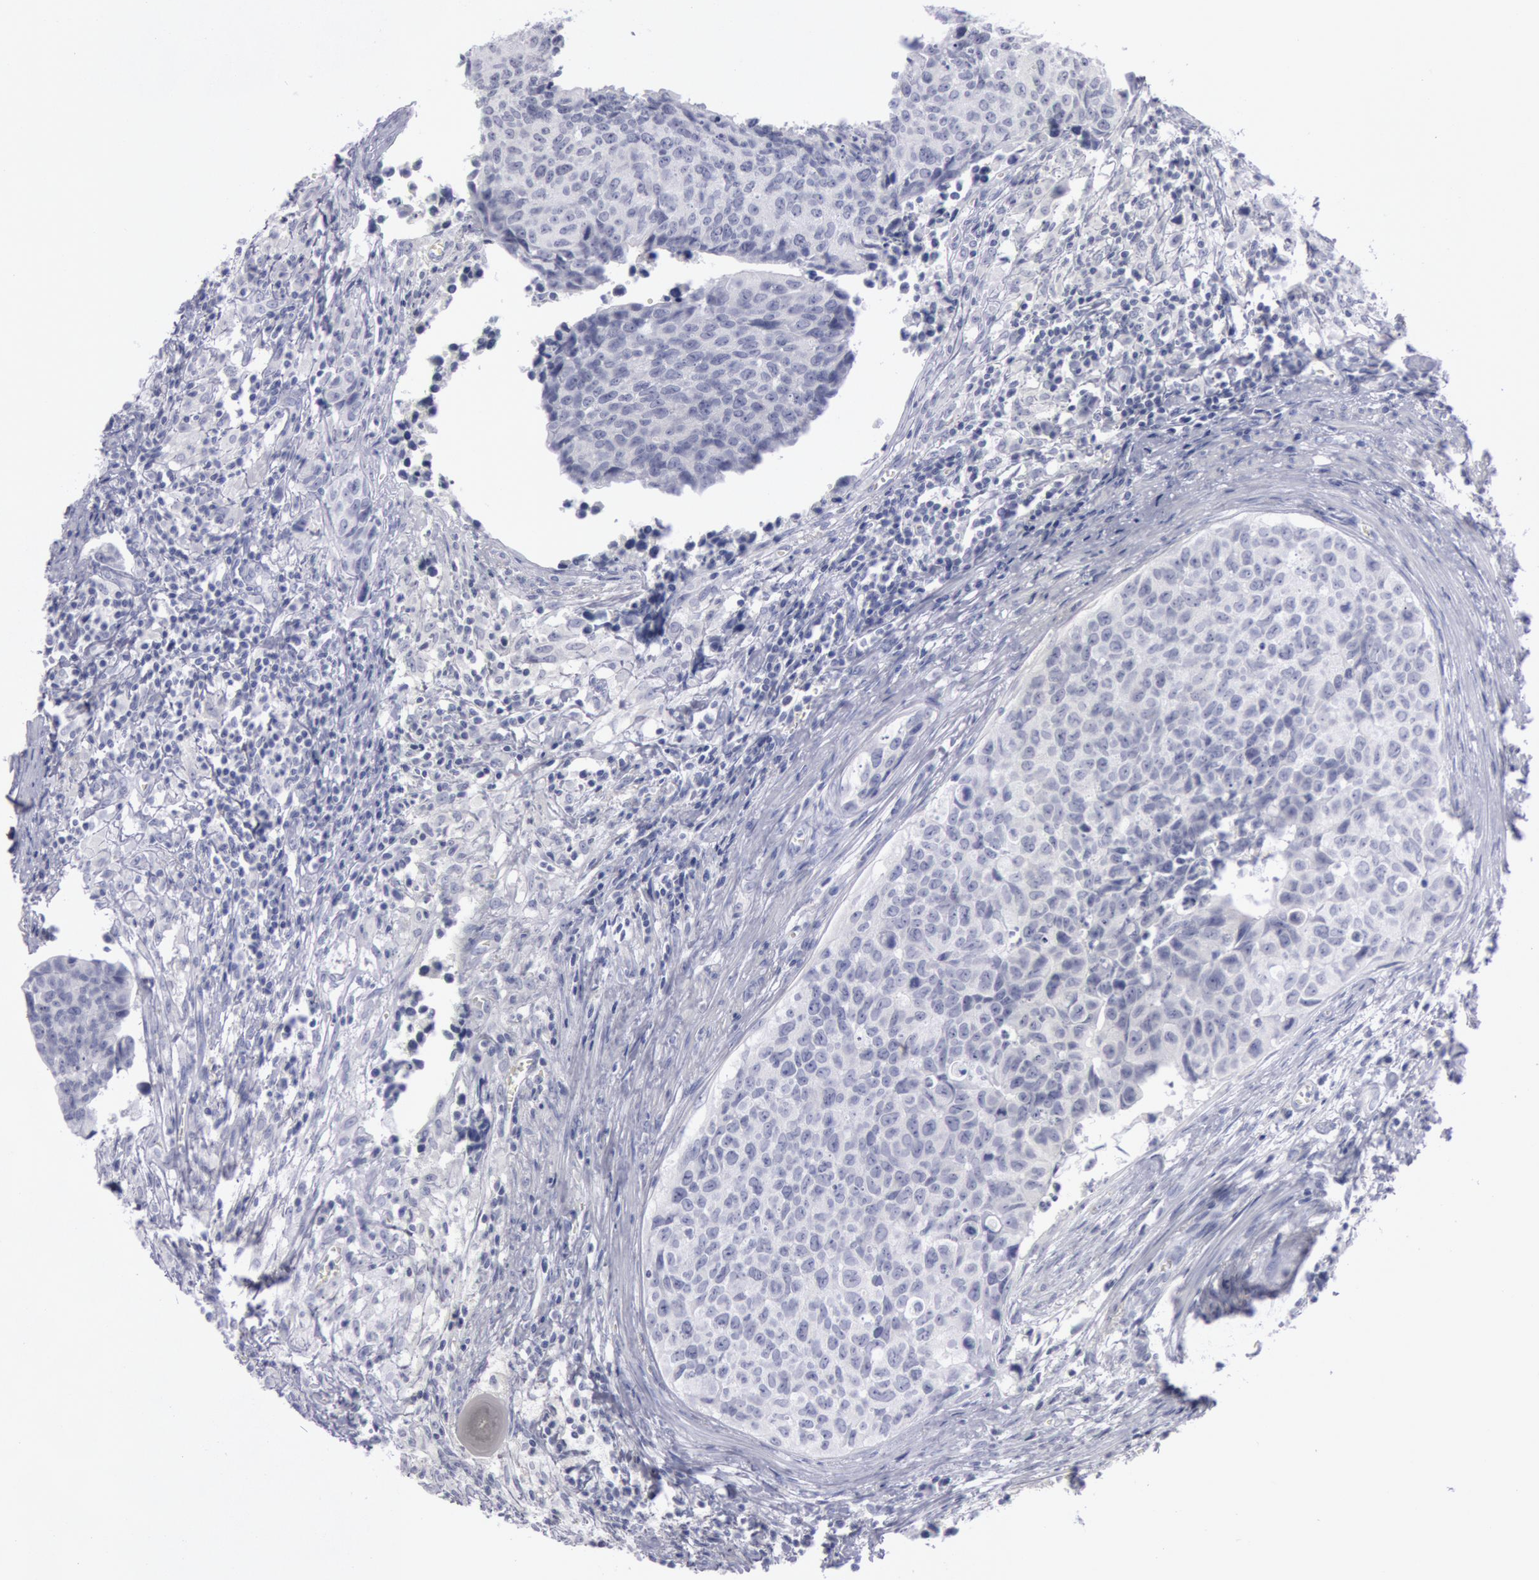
{"staining": {"intensity": "negative", "quantity": "none", "location": "none"}, "tissue": "urothelial cancer", "cell_type": "Tumor cells", "image_type": "cancer", "snomed": [{"axis": "morphology", "description": "Urothelial carcinoma, High grade"}, {"axis": "topography", "description": "Urinary bladder"}], "caption": "There is no significant positivity in tumor cells of urothelial carcinoma (high-grade). Nuclei are stained in blue.", "gene": "KRT16", "patient": {"sex": "male", "age": 81}}